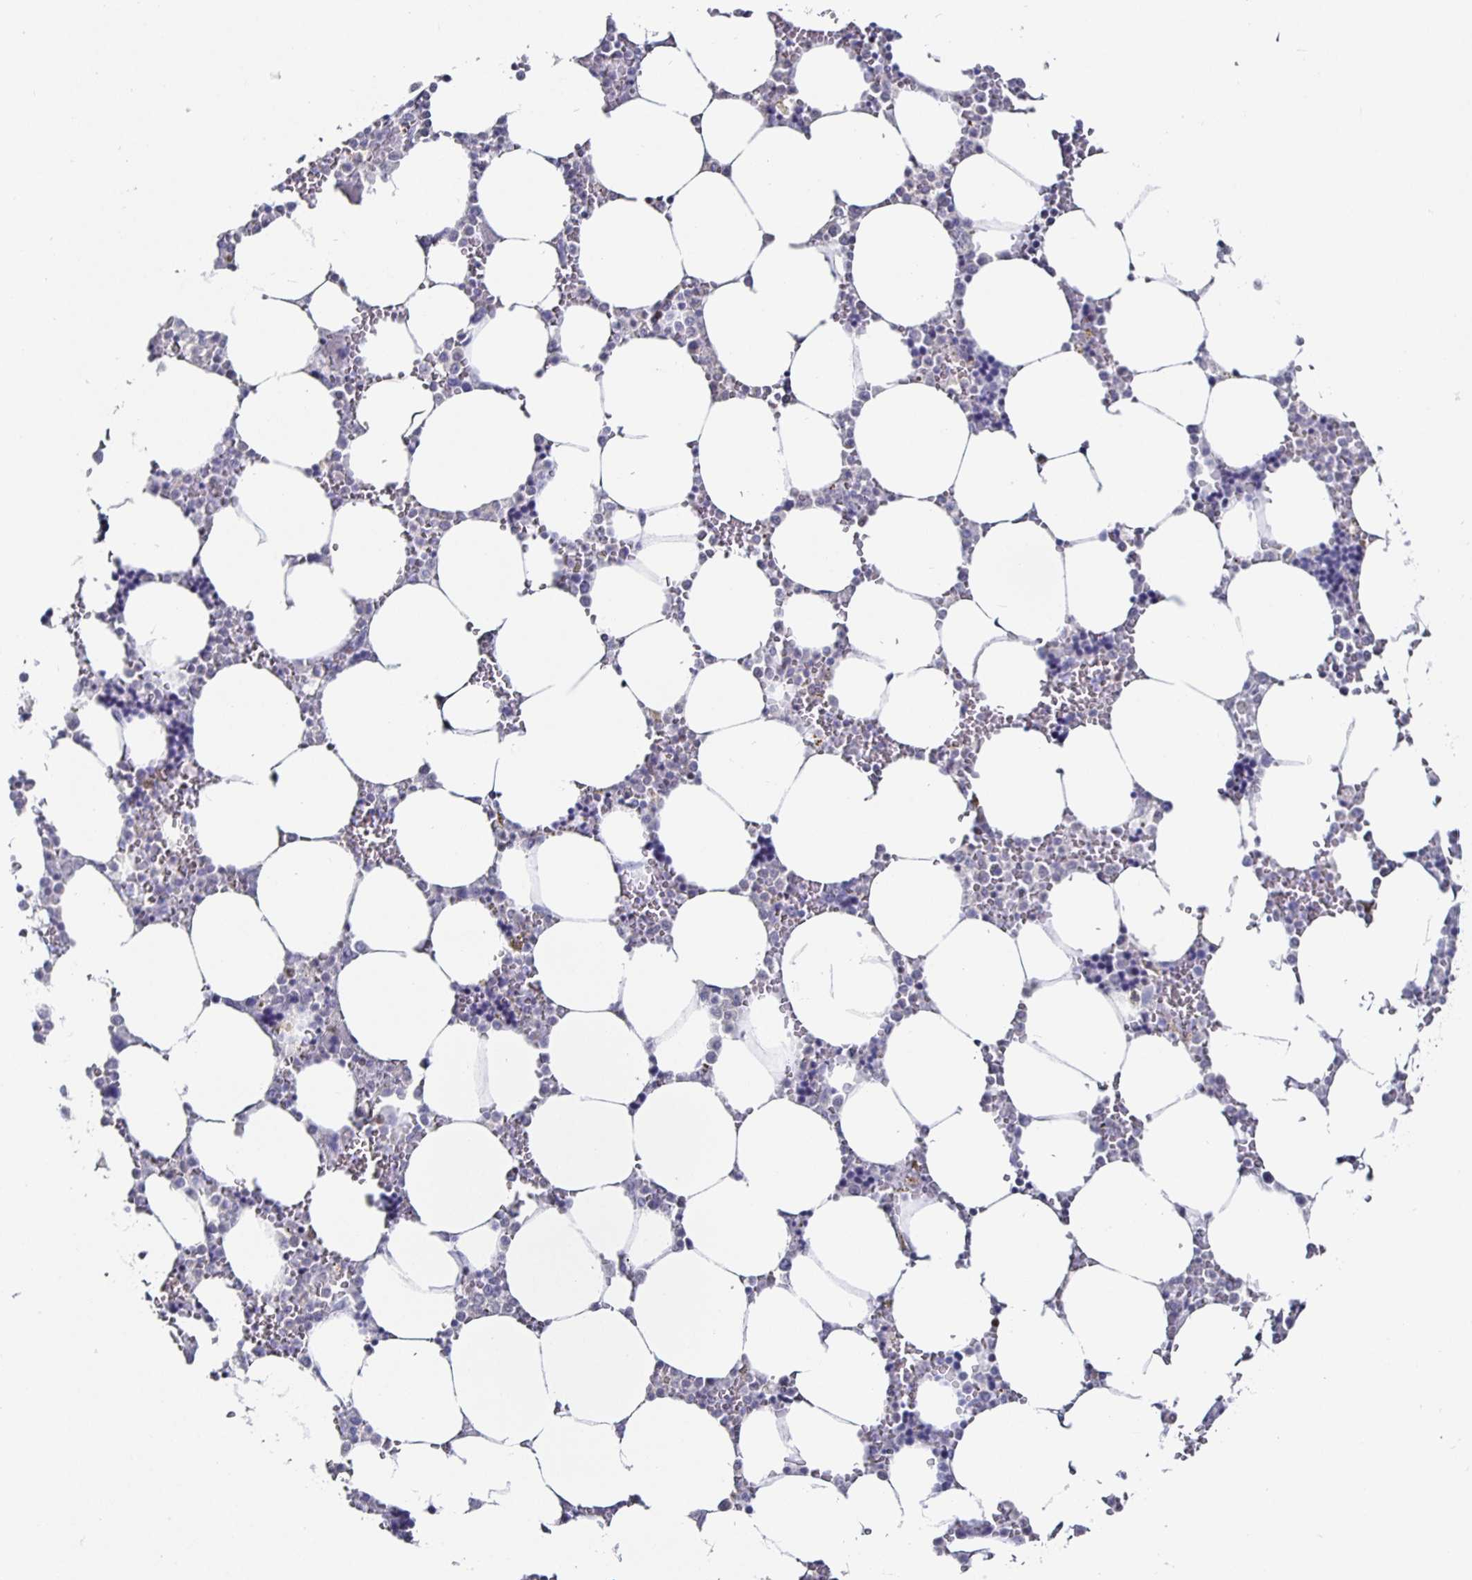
{"staining": {"intensity": "moderate", "quantity": "<25%", "location": "nuclear"}, "tissue": "bone marrow", "cell_type": "Hematopoietic cells", "image_type": "normal", "snomed": [{"axis": "morphology", "description": "Normal tissue, NOS"}, {"axis": "topography", "description": "Bone marrow"}], "caption": "Immunohistochemistry photomicrograph of normal bone marrow stained for a protein (brown), which exhibits low levels of moderate nuclear staining in approximately <25% of hematopoietic cells.", "gene": "RUNX2", "patient": {"sex": "male", "age": 64}}